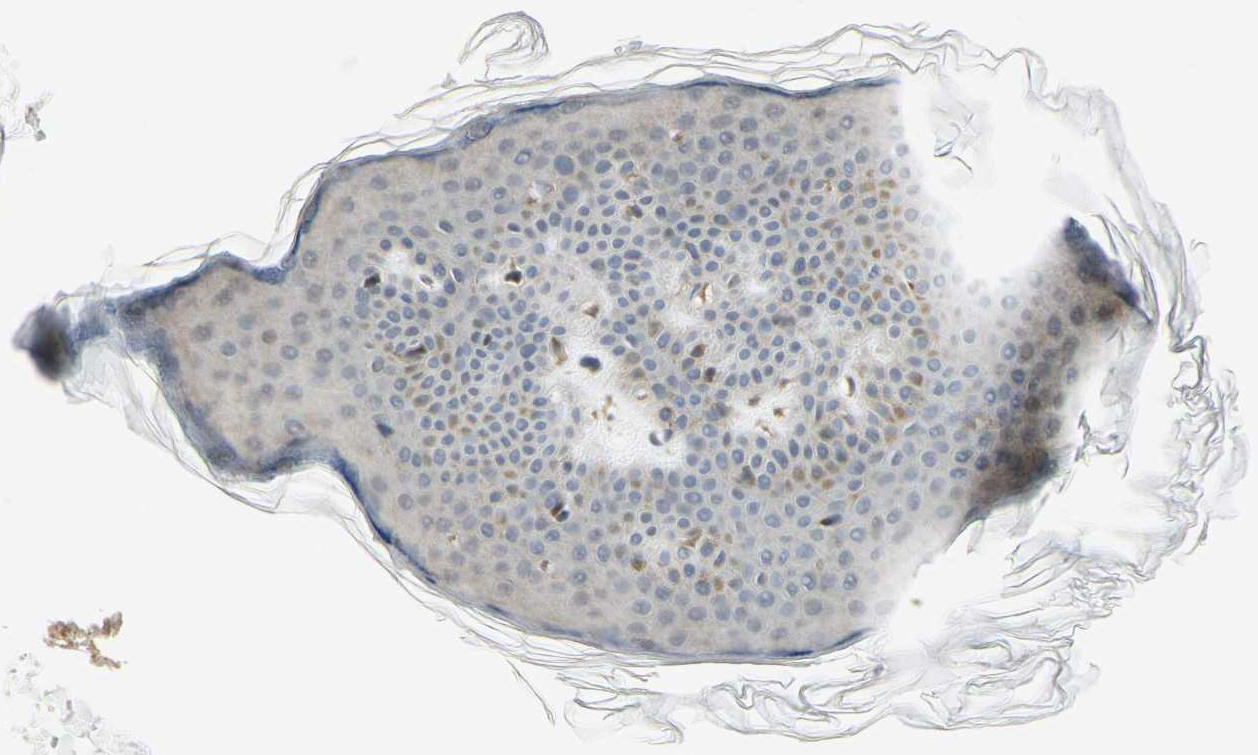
{"staining": {"intensity": "moderate", "quantity": ">75%", "location": "cytoplasmic/membranous"}, "tissue": "skin", "cell_type": "Fibroblasts", "image_type": "normal", "snomed": [{"axis": "morphology", "description": "Normal tissue, NOS"}, {"axis": "topography", "description": "Skin"}], "caption": "A histopathology image of skin stained for a protein demonstrates moderate cytoplasmic/membranous brown staining in fibroblasts.", "gene": "PLAGL2", "patient": {"sex": "female", "age": 56}}